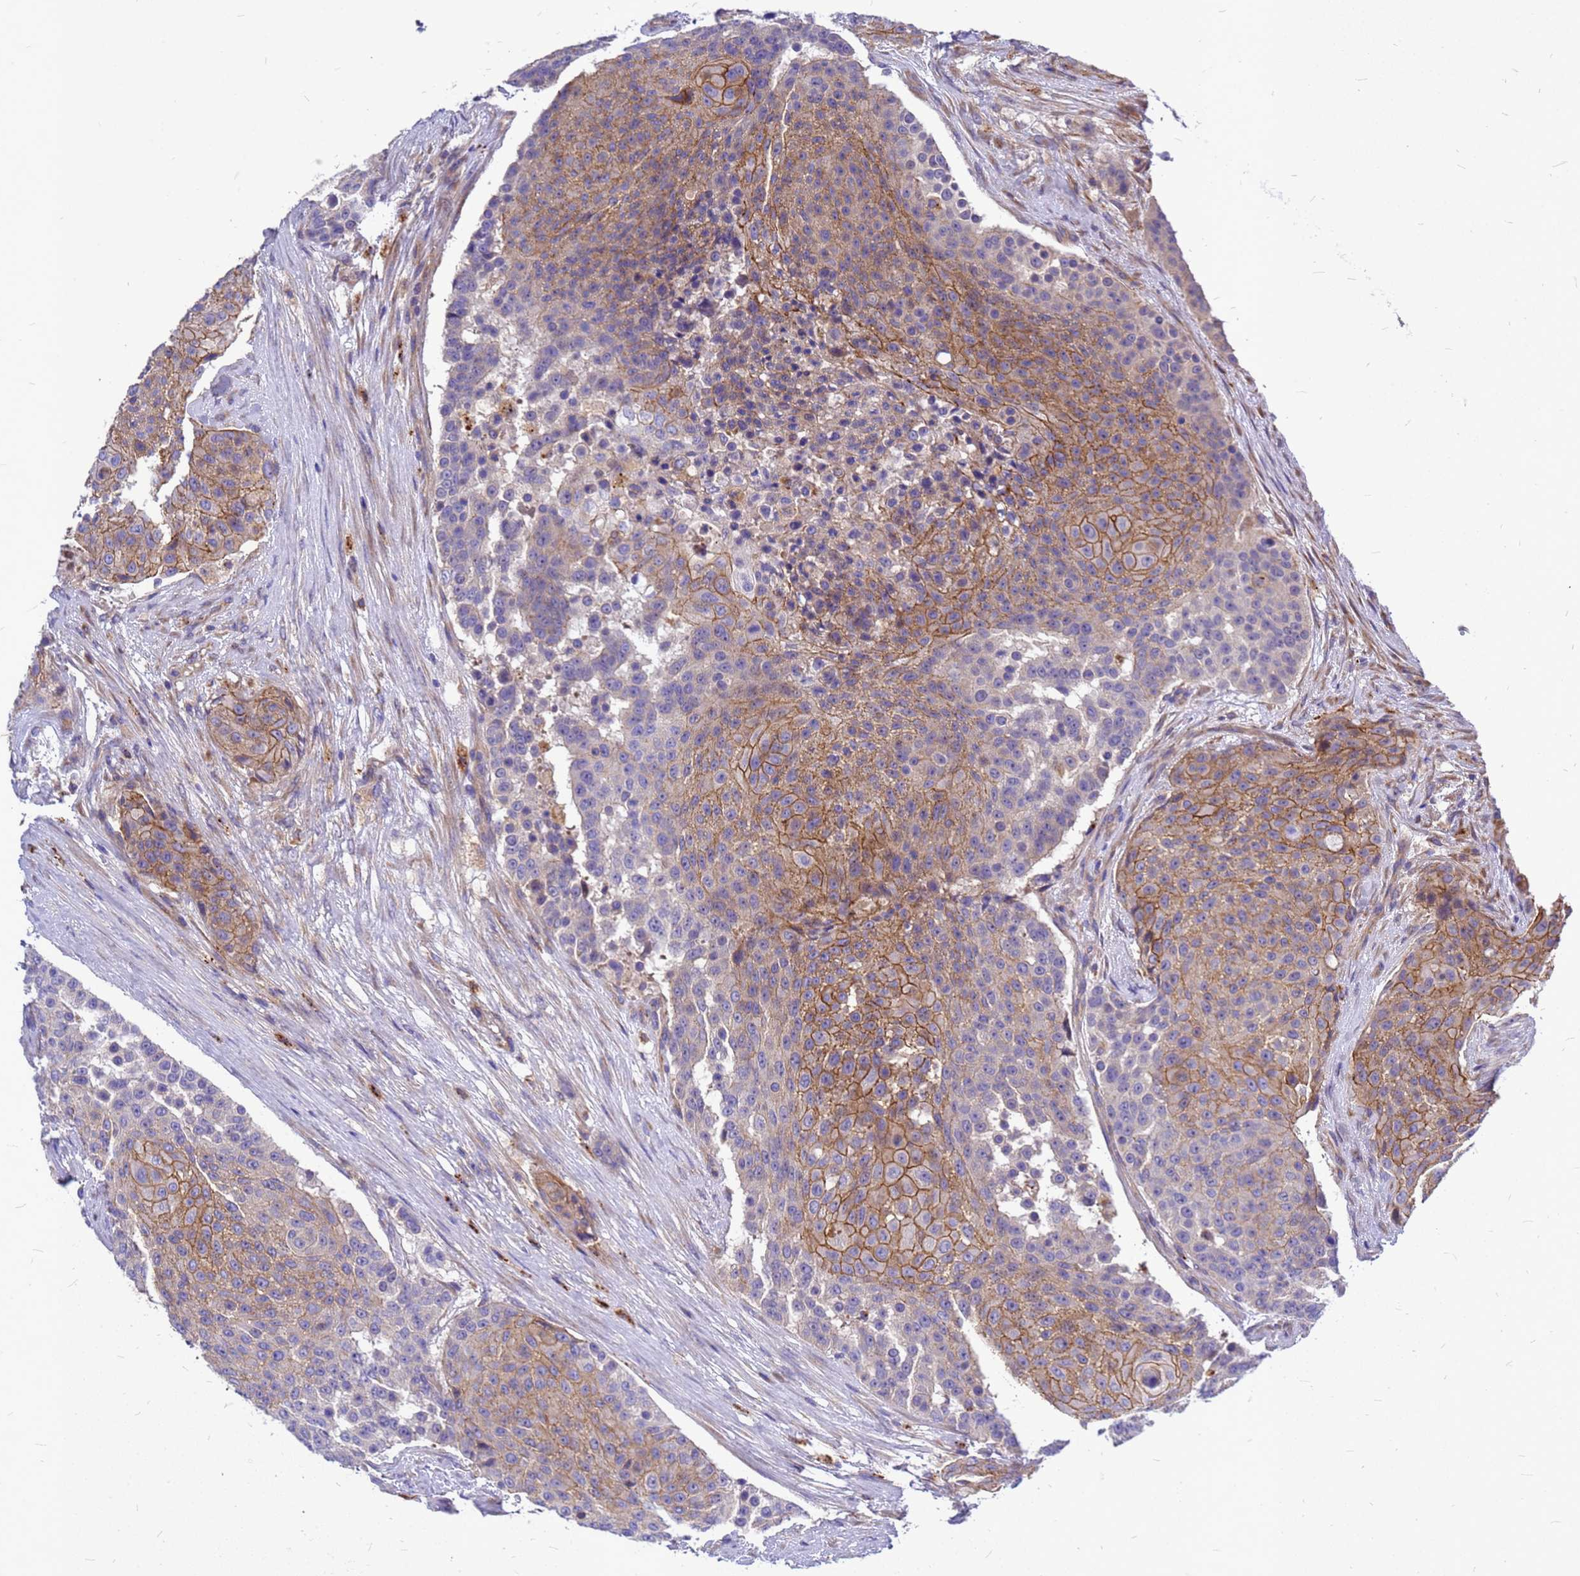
{"staining": {"intensity": "moderate", "quantity": "25%-75%", "location": "cytoplasmic/membranous"}, "tissue": "urothelial cancer", "cell_type": "Tumor cells", "image_type": "cancer", "snomed": [{"axis": "morphology", "description": "Urothelial carcinoma, High grade"}, {"axis": "topography", "description": "Urinary bladder"}], "caption": "Human urothelial cancer stained for a protein (brown) shows moderate cytoplasmic/membranous positive staining in about 25%-75% of tumor cells.", "gene": "FBXW5", "patient": {"sex": "female", "age": 63}}